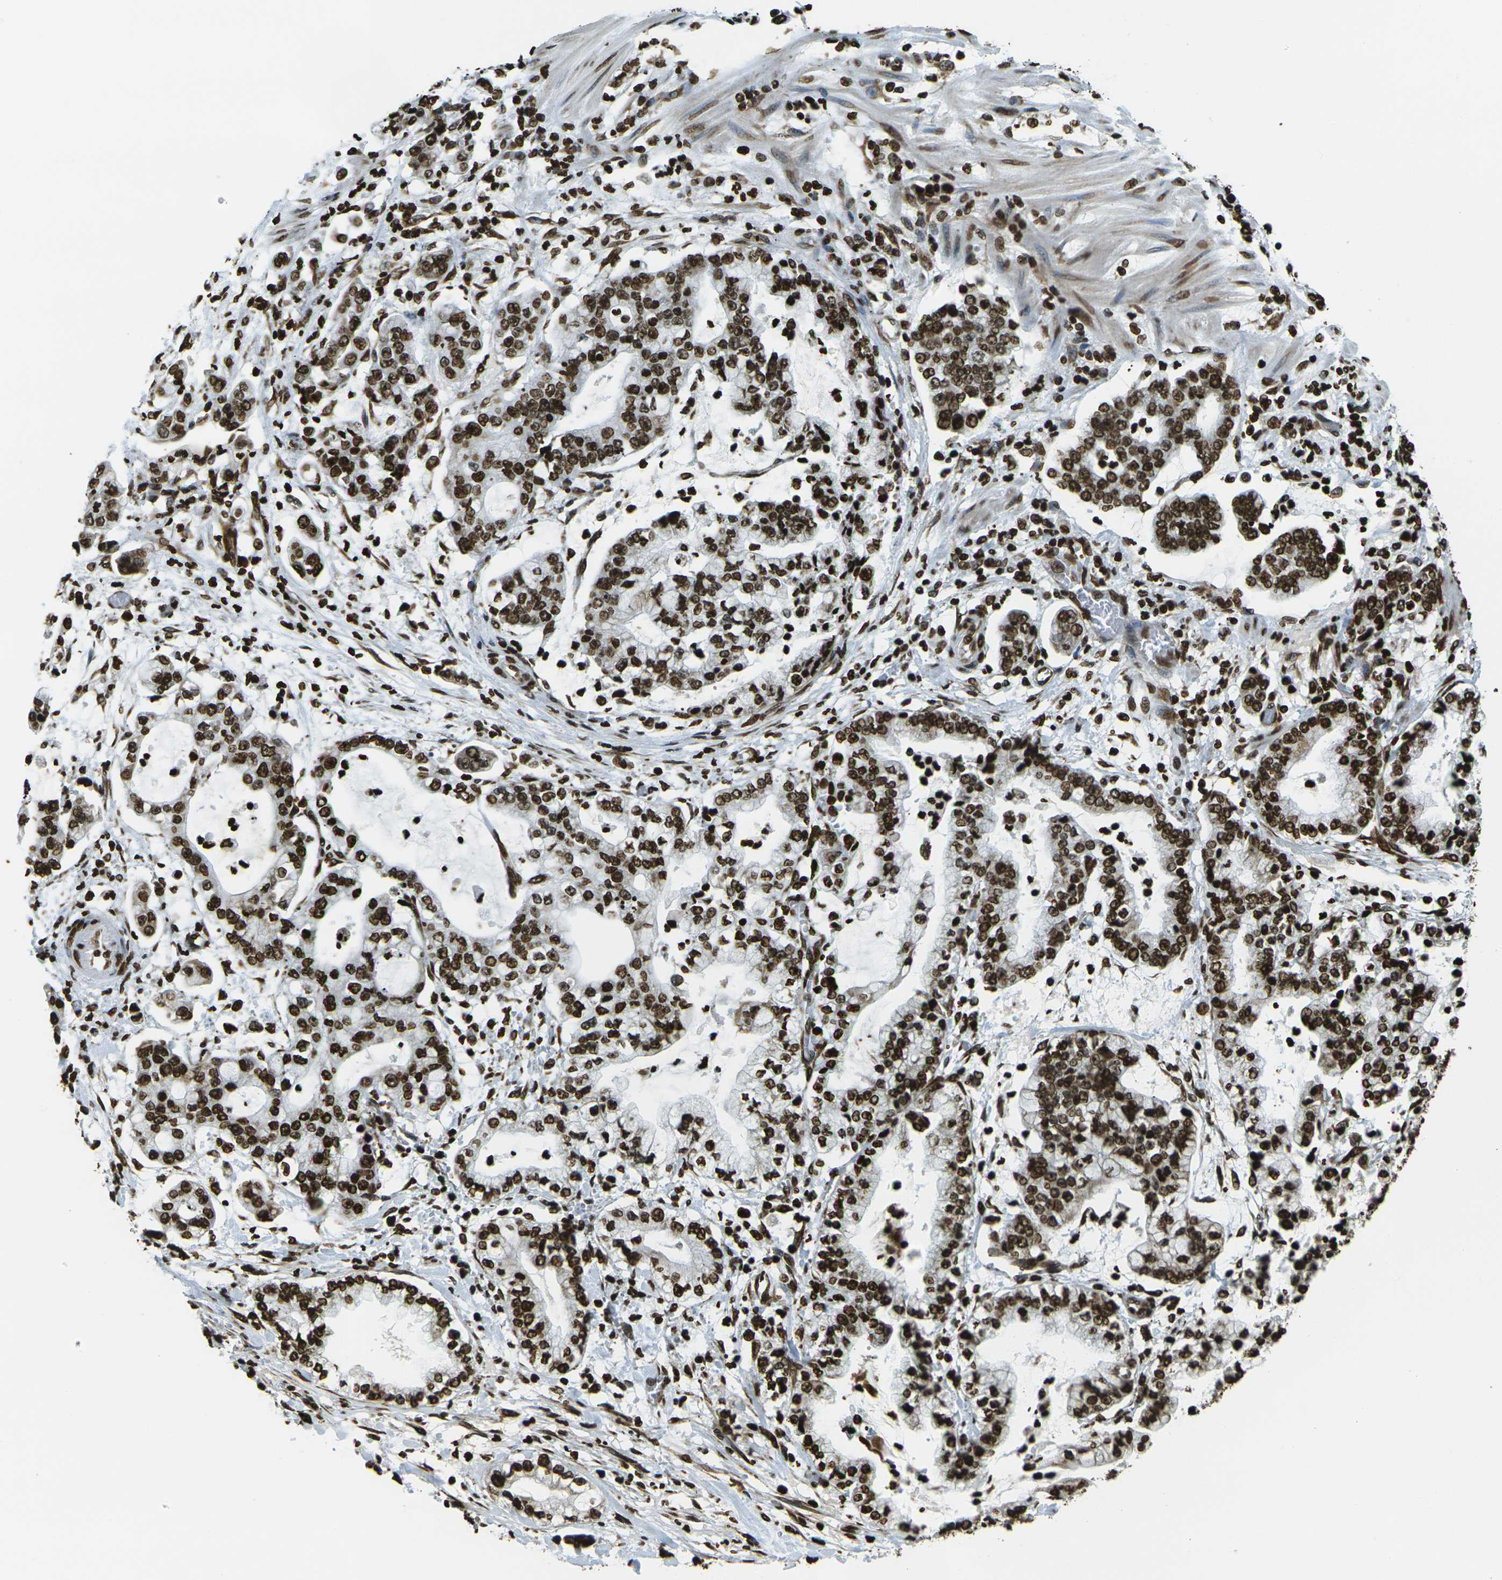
{"staining": {"intensity": "strong", "quantity": ">75%", "location": "nuclear"}, "tissue": "stomach cancer", "cell_type": "Tumor cells", "image_type": "cancer", "snomed": [{"axis": "morphology", "description": "Adenocarcinoma, NOS"}, {"axis": "topography", "description": "Stomach"}], "caption": "The histopathology image reveals a brown stain indicating the presence of a protein in the nuclear of tumor cells in stomach adenocarcinoma.", "gene": "H1-2", "patient": {"sex": "male", "age": 76}}